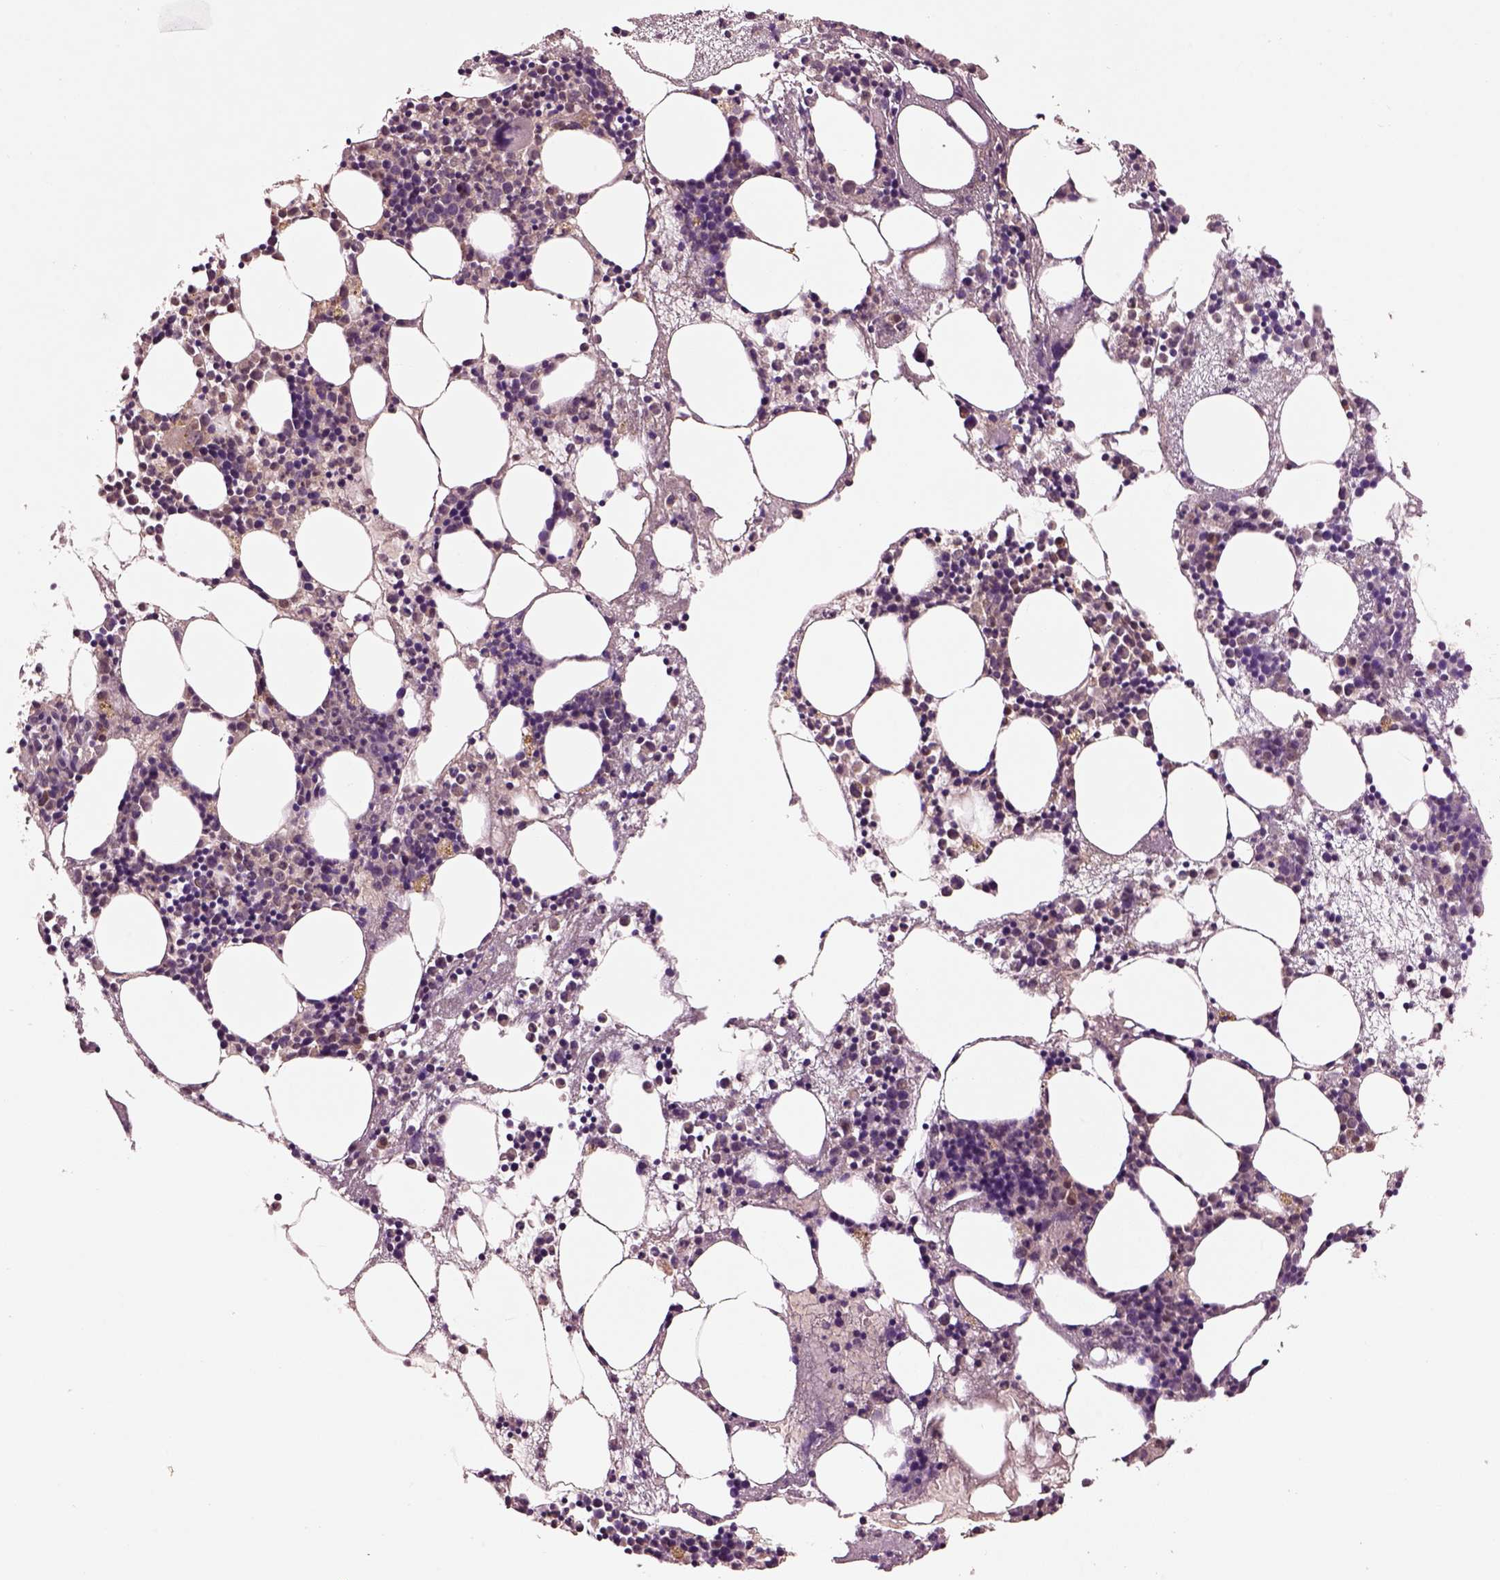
{"staining": {"intensity": "moderate", "quantity": ">75%", "location": "cytoplasmic/membranous"}, "tissue": "bone marrow", "cell_type": "Hematopoietic cells", "image_type": "normal", "snomed": [{"axis": "morphology", "description": "Normal tissue, NOS"}, {"axis": "topography", "description": "Bone marrow"}], "caption": "Unremarkable bone marrow displays moderate cytoplasmic/membranous expression in approximately >75% of hematopoietic cells (Brightfield microscopy of DAB IHC at high magnification)..", "gene": "MDP1", "patient": {"sex": "male", "age": 54}}